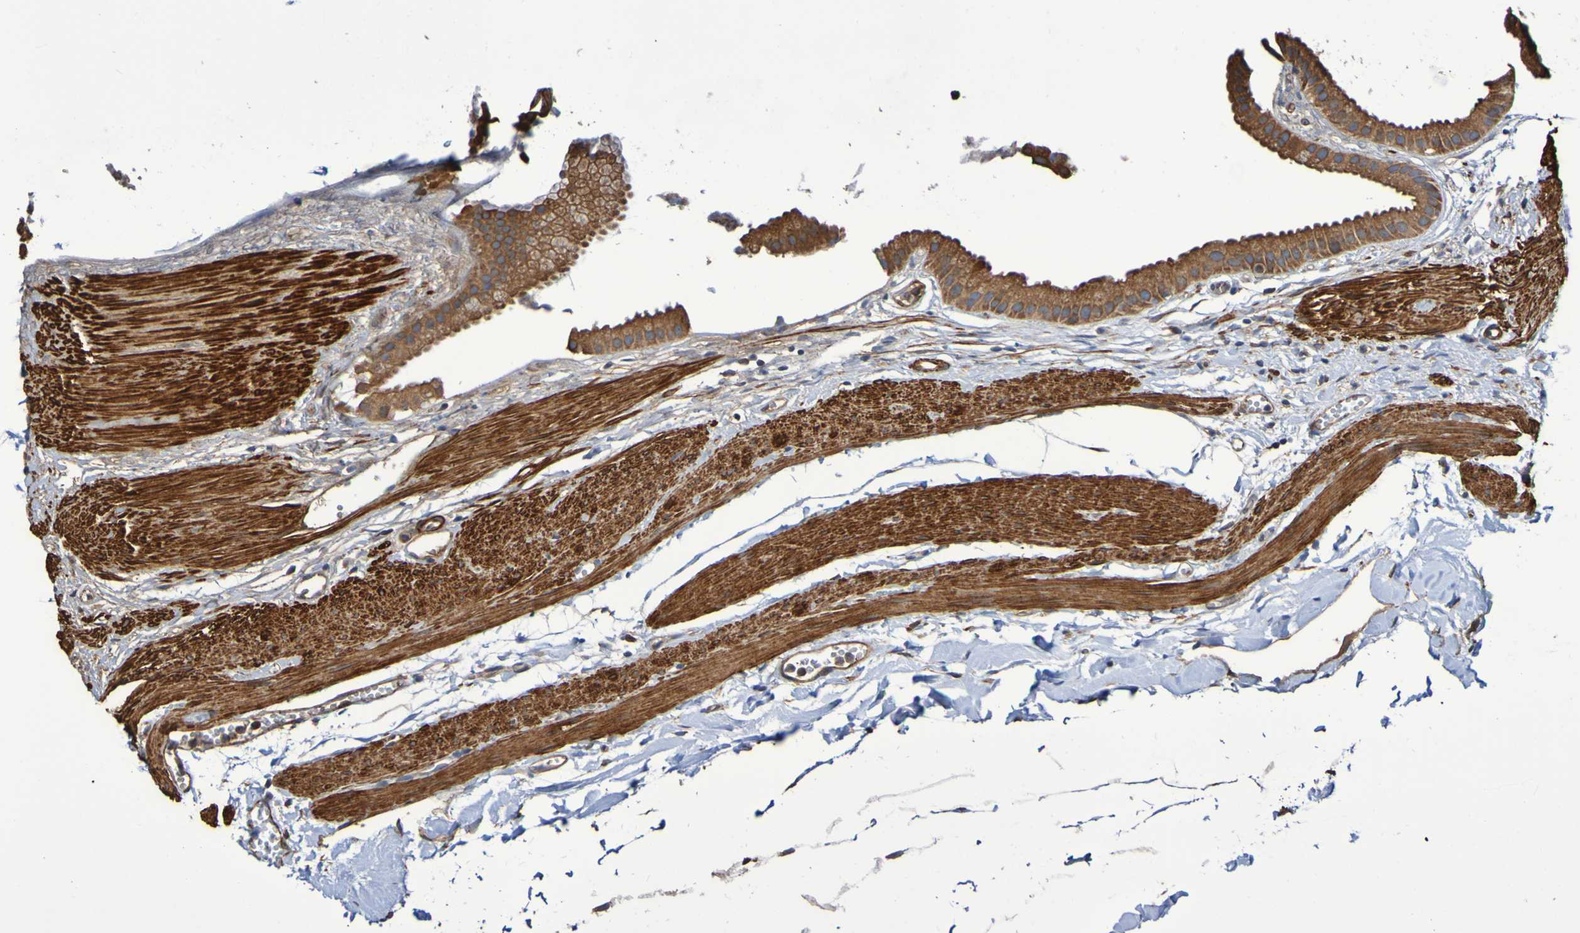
{"staining": {"intensity": "strong", "quantity": ">75%", "location": "cytoplasmic/membranous"}, "tissue": "gallbladder", "cell_type": "Glandular cells", "image_type": "normal", "snomed": [{"axis": "morphology", "description": "Normal tissue, NOS"}, {"axis": "topography", "description": "Gallbladder"}], "caption": "Immunohistochemistry (DAB) staining of benign human gallbladder shows strong cytoplasmic/membranous protein positivity in approximately >75% of glandular cells.", "gene": "RAB11A", "patient": {"sex": "female", "age": 64}}